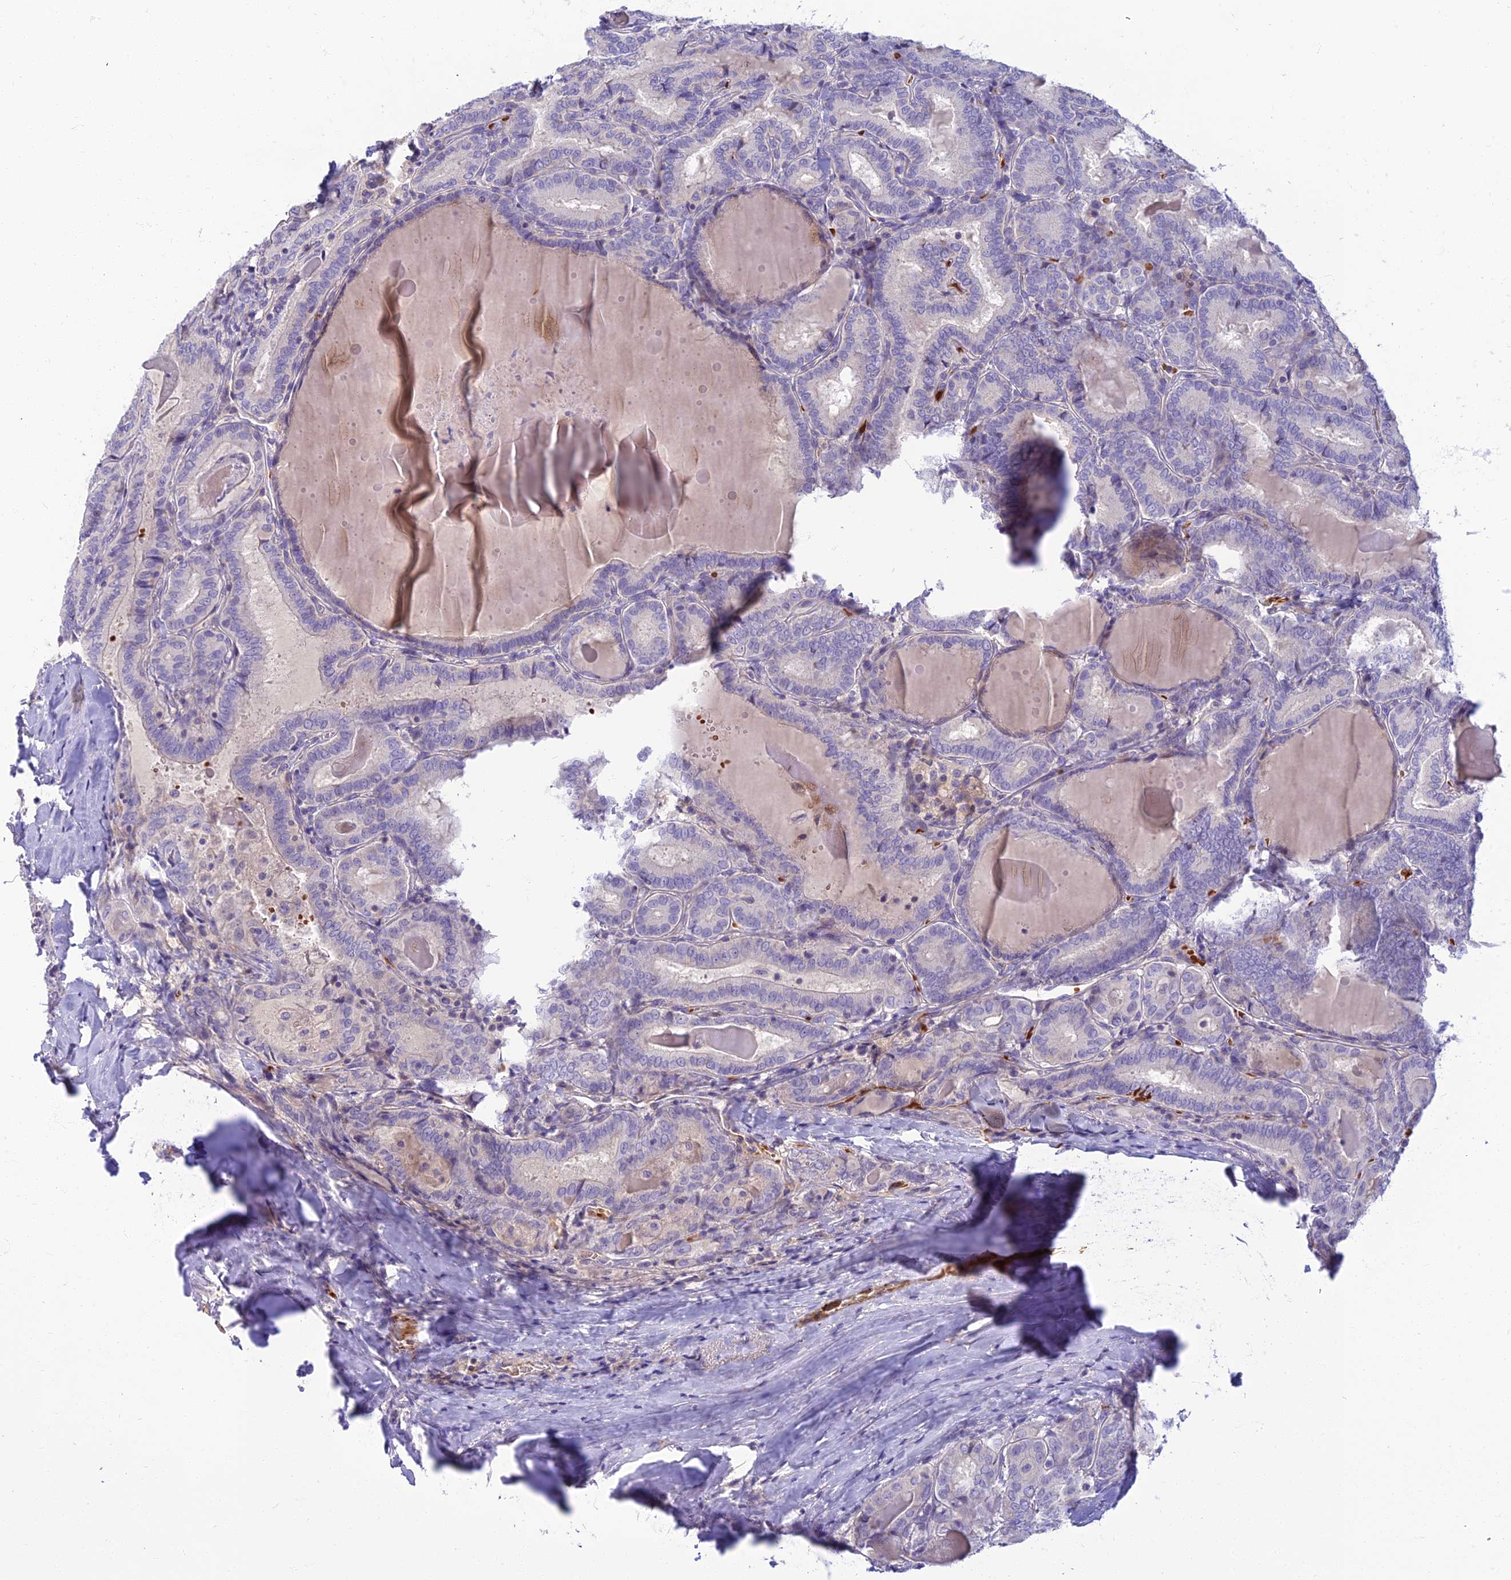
{"staining": {"intensity": "negative", "quantity": "none", "location": "none"}, "tissue": "thyroid cancer", "cell_type": "Tumor cells", "image_type": "cancer", "snomed": [{"axis": "morphology", "description": "Papillary adenocarcinoma, NOS"}, {"axis": "topography", "description": "Thyroid gland"}], "caption": "IHC of thyroid papillary adenocarcinoma displays no staining in tumor cells.", "gene": "CLIP4", "patient": {"sex": "female", "age": 72}}